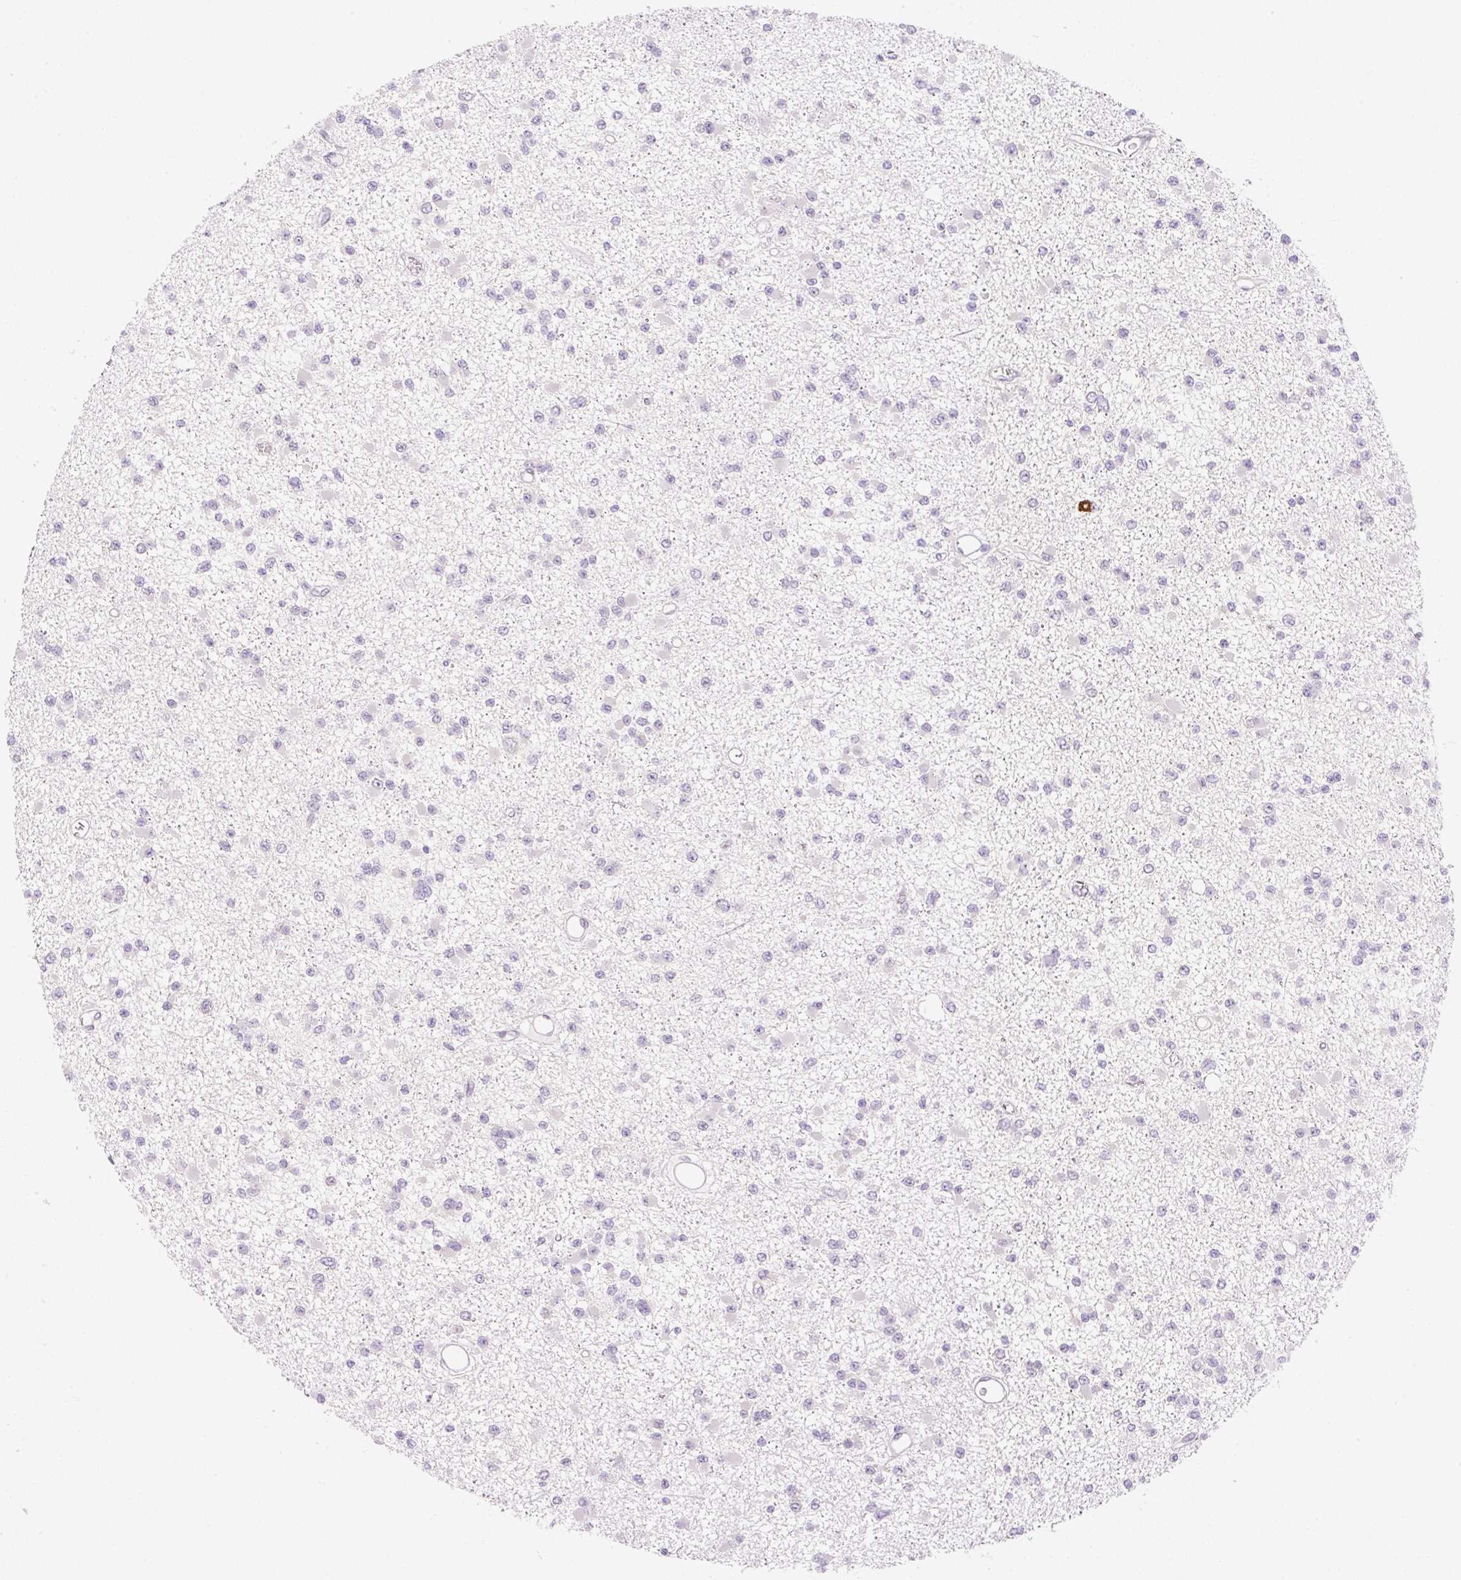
{"staining": {"intensity": "negative", "quantity": "none", "location": "none"}, "tissue": "glioma", "cell_type": "Tumor cells", "image_type": "cancer", "snomed": [{"axis": "morphology", "description": "Glioma, malignant, Low grade"}, {"axis": "topography", "description": "Brain"}], "caption": "DAB immunohistochemical staining of glioma demonstrates no significant staining in tumor cells.", "gene": "SYNE3", "patient": {"sex": "female", "age": 22}}